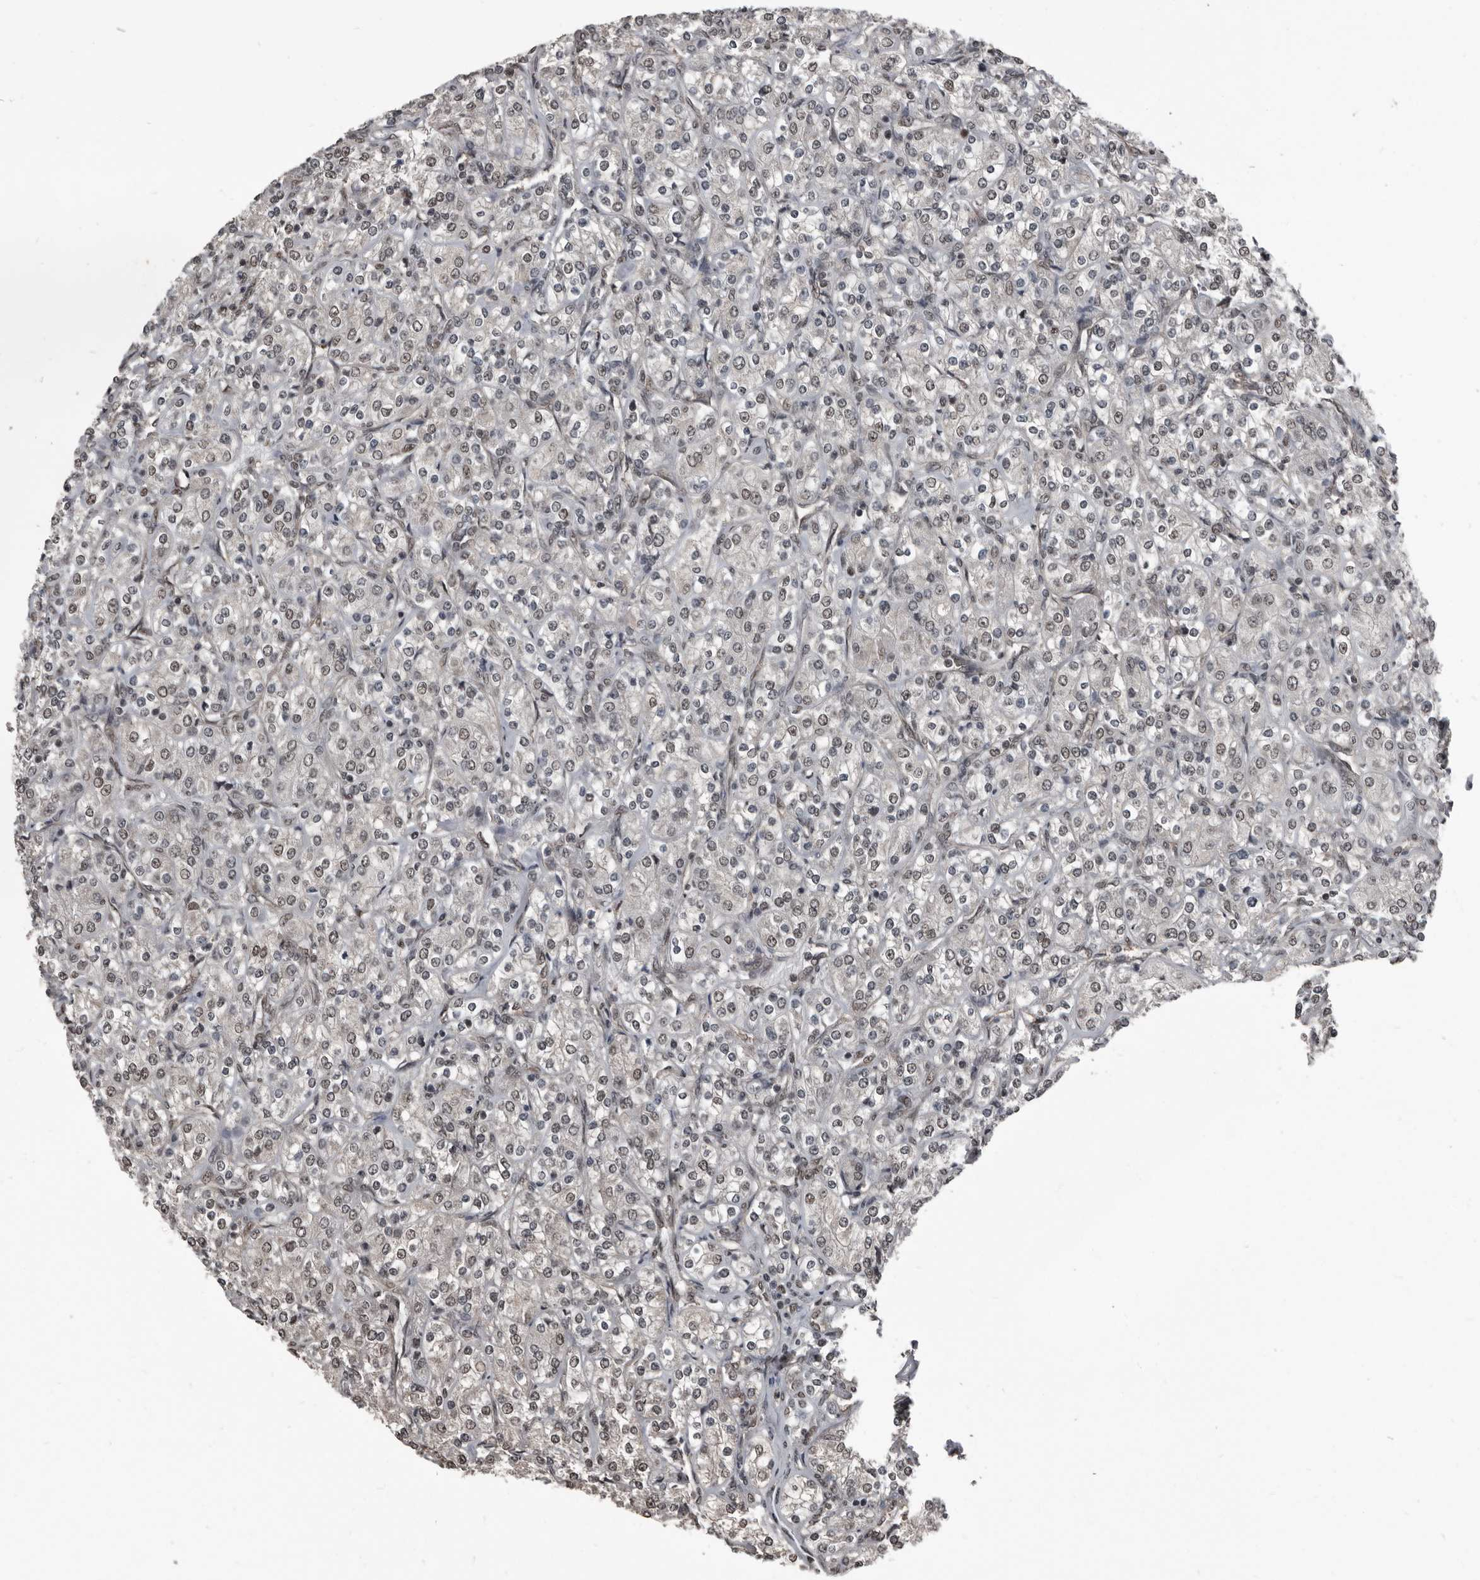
{"staining": {"intensity": "weak", "quantity": "<25%", "location": "nuclear"}, "tissue": "renal cancer", "cell_type": "Tumor cells", "image_type": "cancer", "snomed": [{"axis": "morphology", "description": "Adenocarcinoma, NOS"}, {"axis": "topography", "description": "Kidney"}], "caption": "Tumor cells show no significant protein staining in renal cancer (adenocarcinoma). (DAB immunohistochemistry with hematoxylin counter stain).", "gene": "CHD1L", "patient": {"sex": "male", "age": 77}}